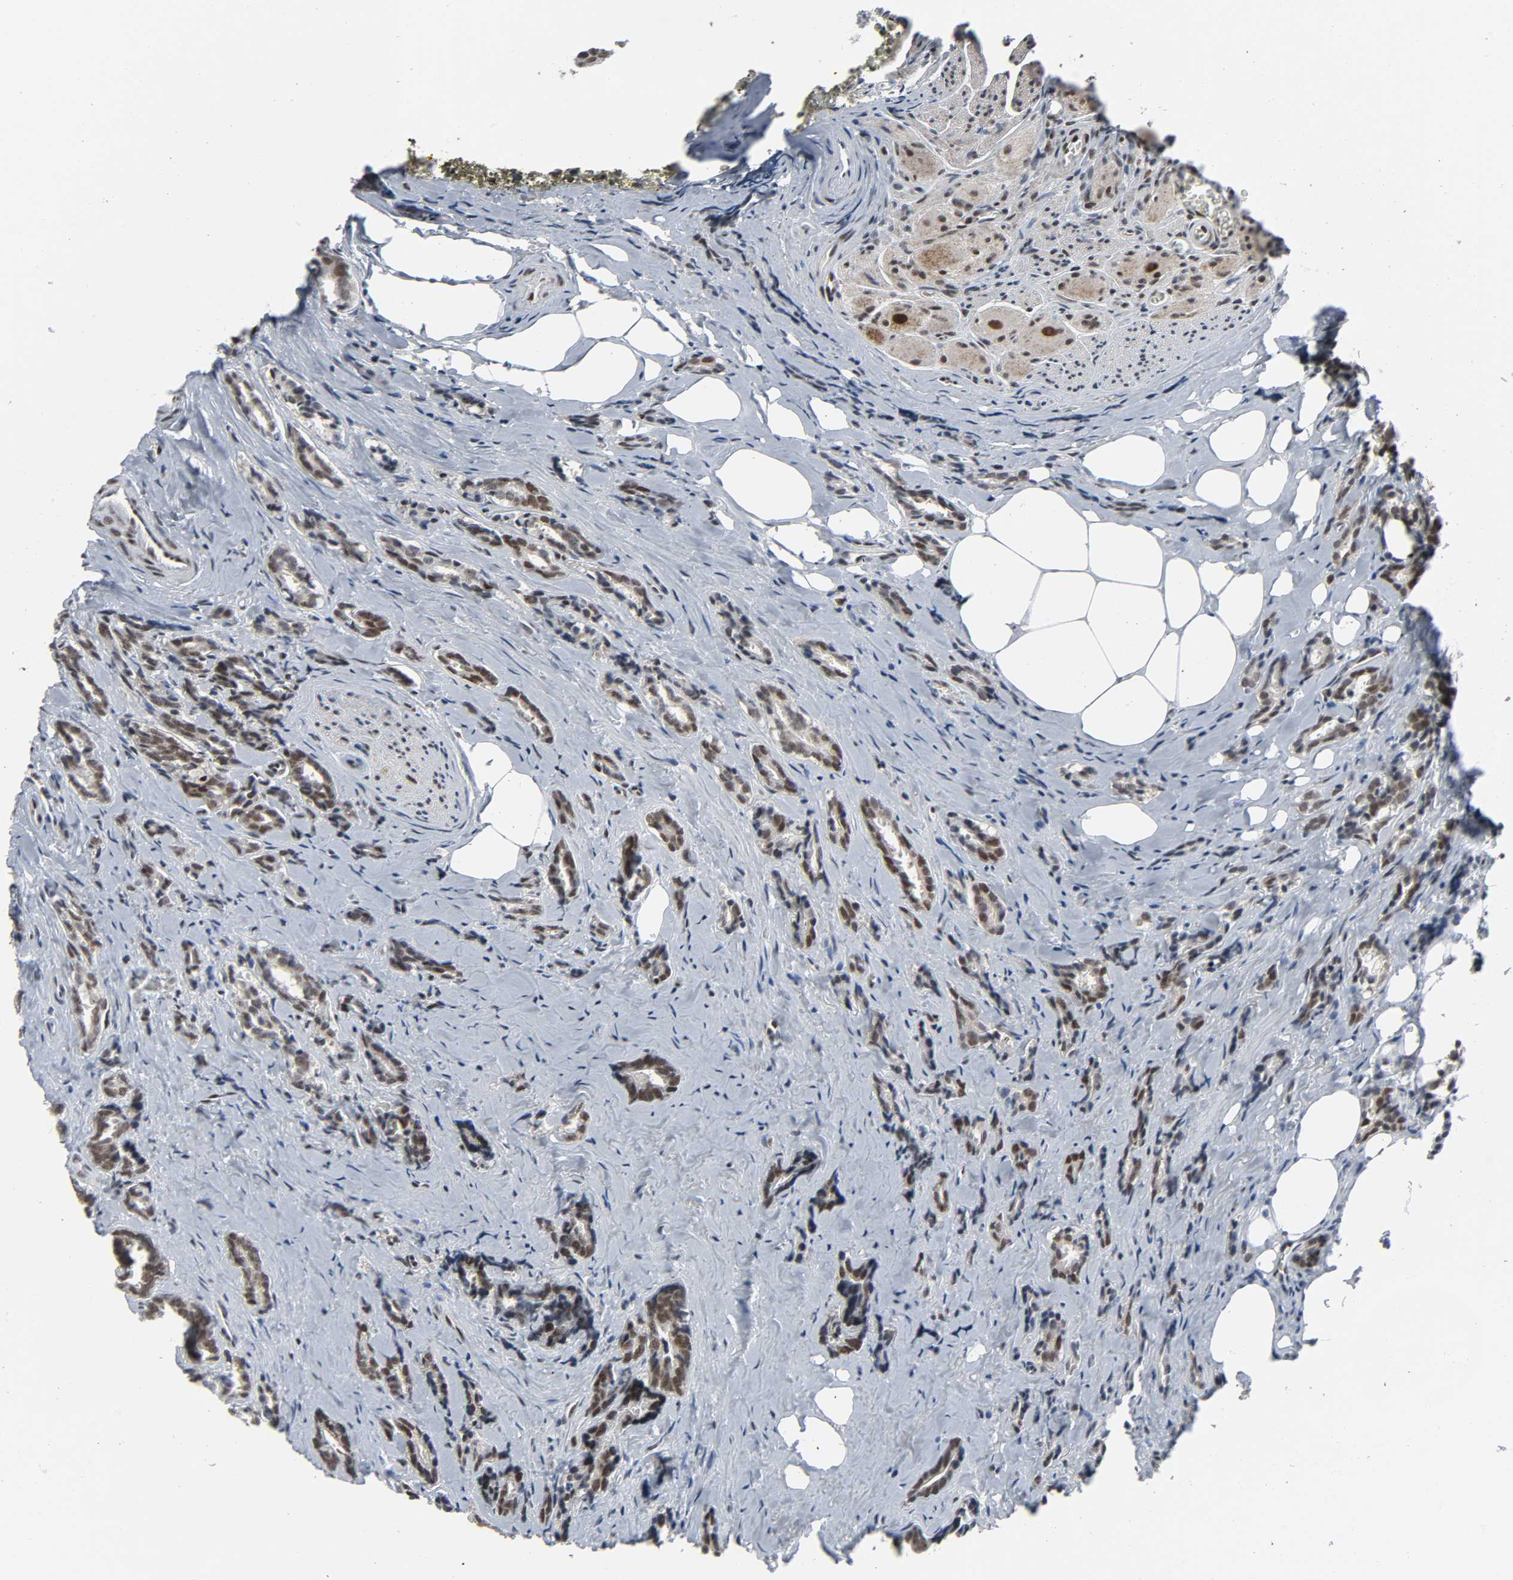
{"staining": {"intensity": "moderate", "quantity": ">75%", "location": "nuclear"}, "tissue": "prostate cancer", "cell_type": "Tumor cells", "image_type": "cancer", "snomed": [{"axis": "morphology", "description": "Adenocarcinoma, High grade"}, {"axis": "topography", "description": "Prostate"}], "caption": "Tumor cells reveal moderate nuclear expression in approximately >75% of cells in high-grade adenocarcinoma (prostate). (Brightfield microscopy of DAB IHC at high magnification).", "gene": "CDK7", "patient": {"sex": "male", "age": 67}}